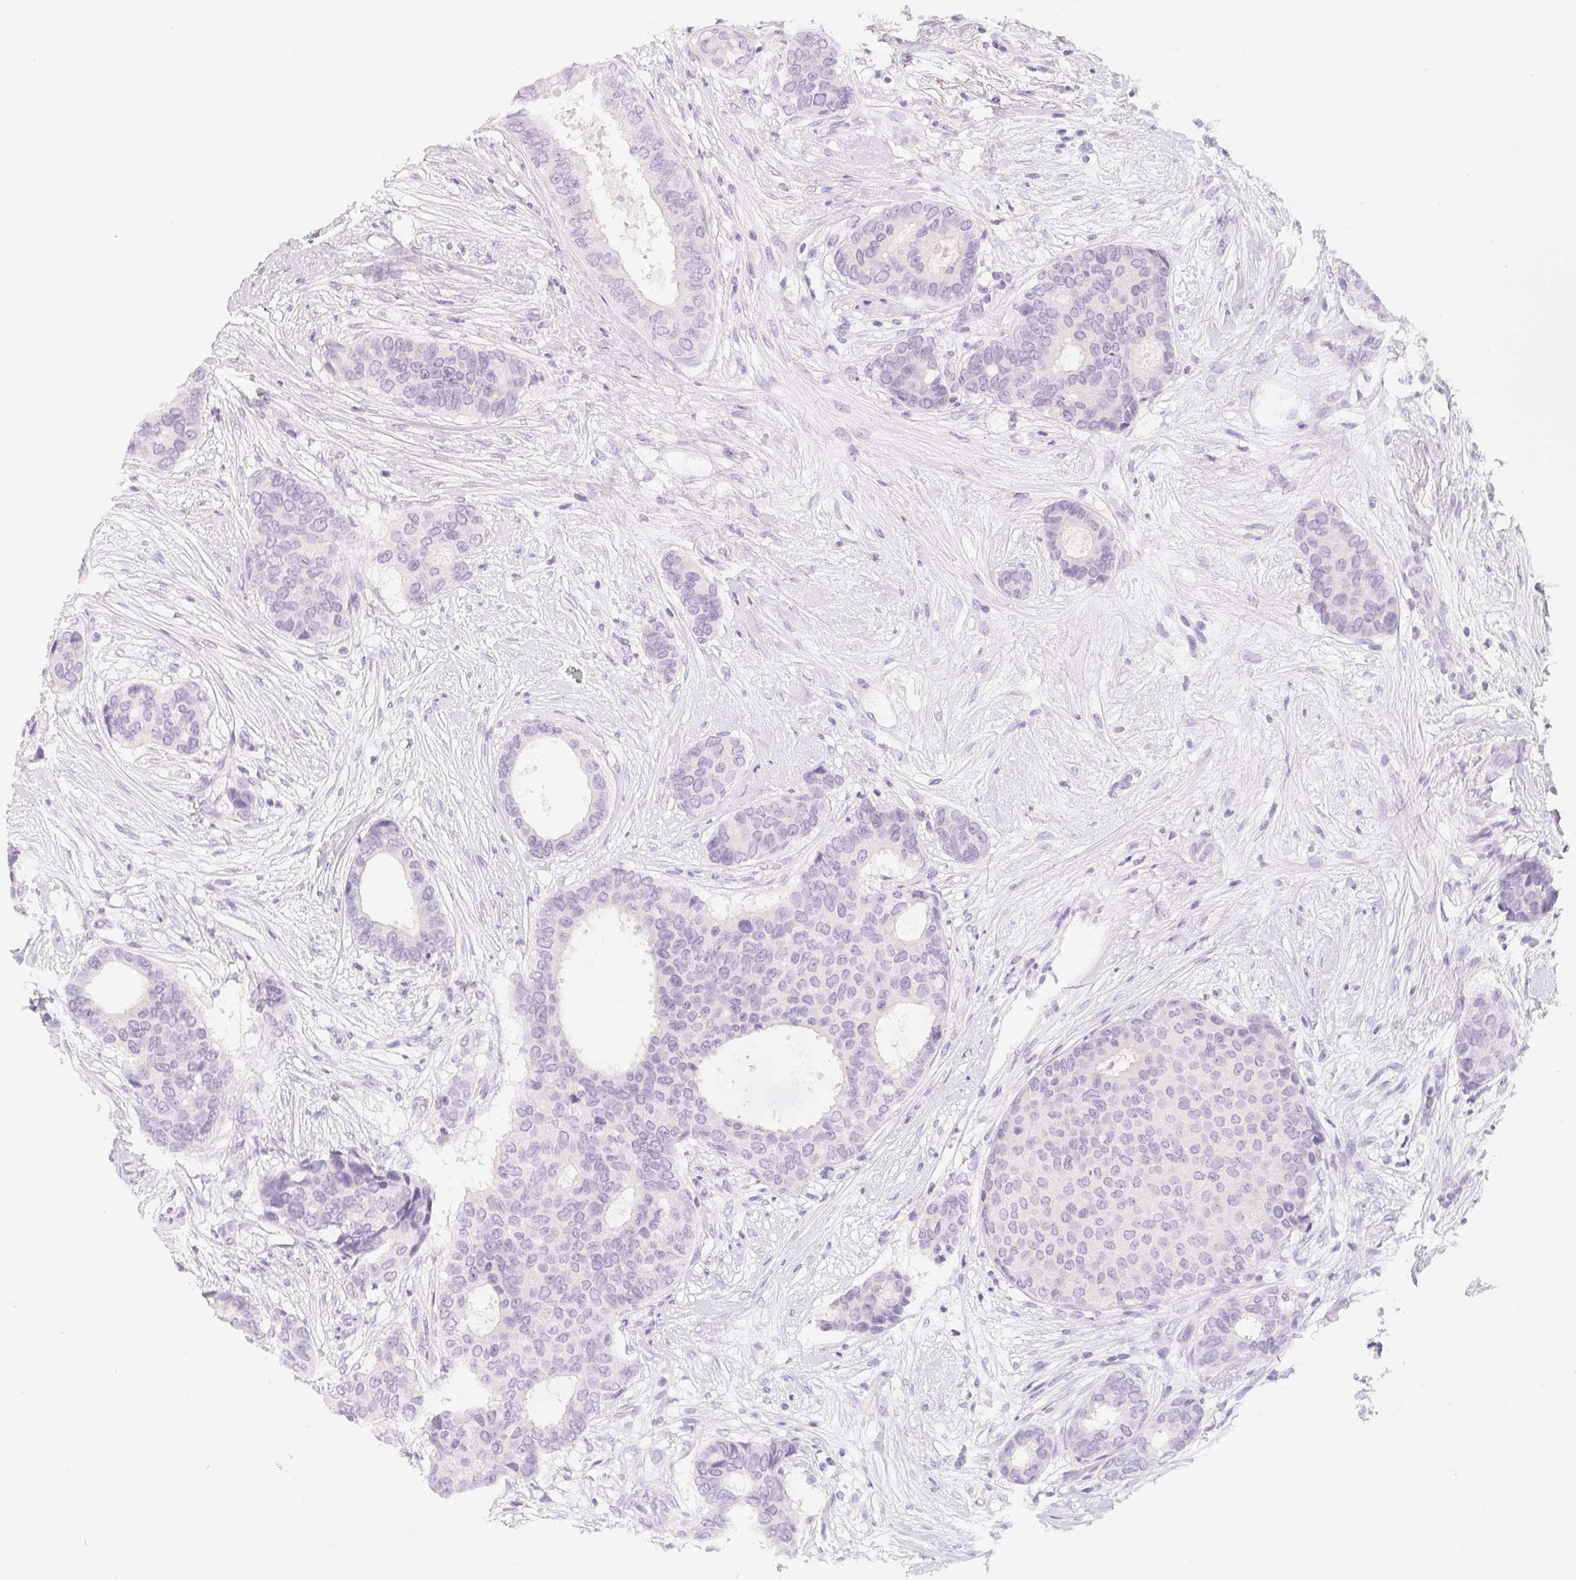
{"staining": {"intensity": "negative", "quantity": "none", "location": "none"}, "tissue": "breast cancer", "cell_type": "Tumor cells", "image_type": "cancer", "snomed": [{"axis": "morphology", "description": "Duct carcinoma"}, {"axis": "topography", "description": "Breast"}], "caption": "This is an IHC image of intraductal carcinoma (breast). There is no expression in tumor cells.", "gene": "SPACA5B", "patient": {"sex": "female", "age": 75}}